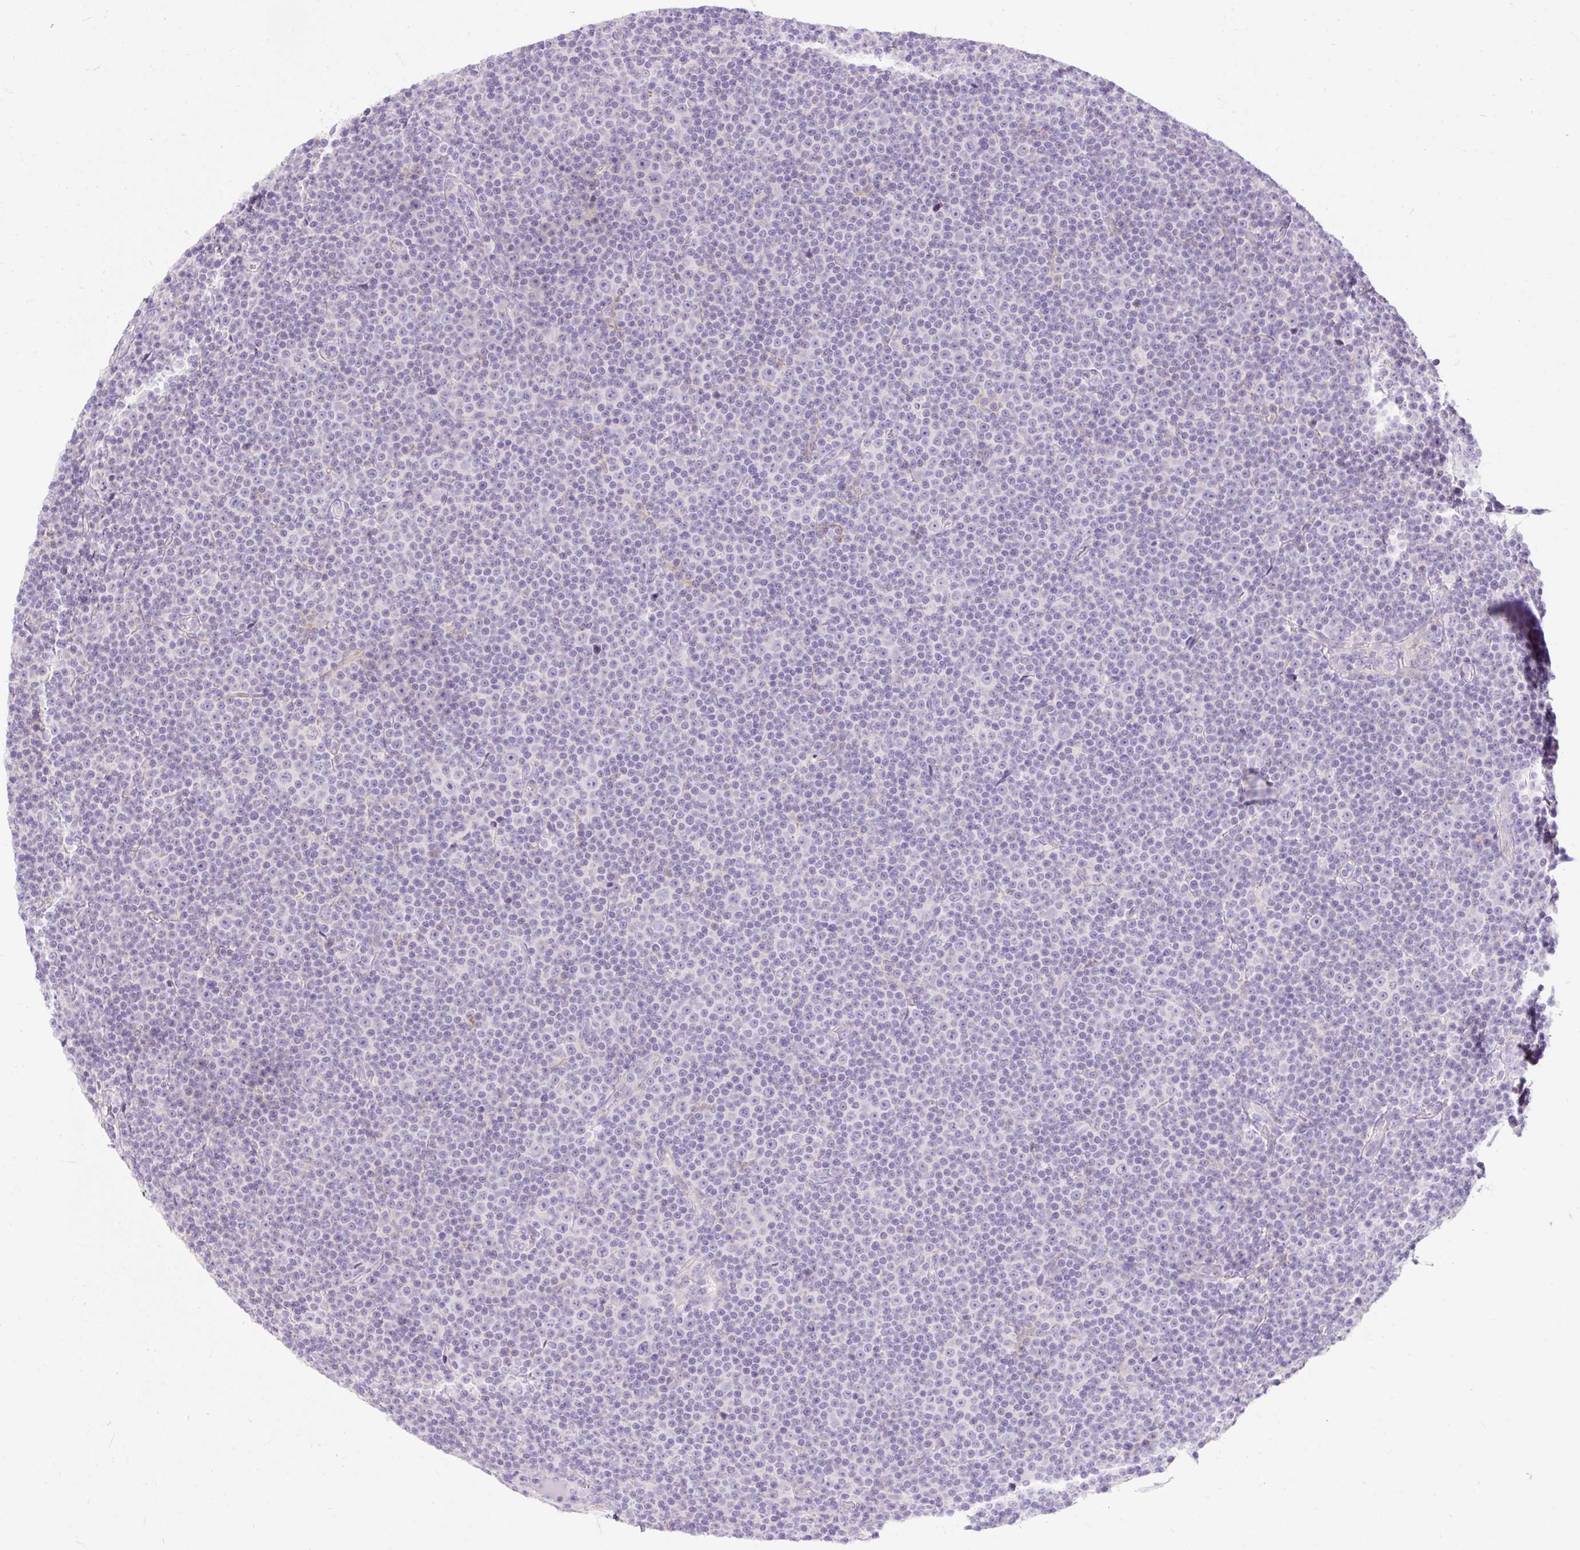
{"staining": {"intensity": "negative", "quantity": "none", "location": "none"}, "tissue": "lymphoma", "cell_type": "Tumor cells", "image_type": "cancer", "snomed": [{"axis": "morphology", "description": "Malignant lymphoma, non-Hodgkin's type, Low grade"}, {"axis": "topography", "description": "Lymph node"}], "caption": "Immunohistochemical staining of human low-grade malignant lymphoma, non-Hodgkin's type displays no significant staining in tumor cells.", "gene": "SUSD5", "patient": {"sex": "female", "age": 67}}